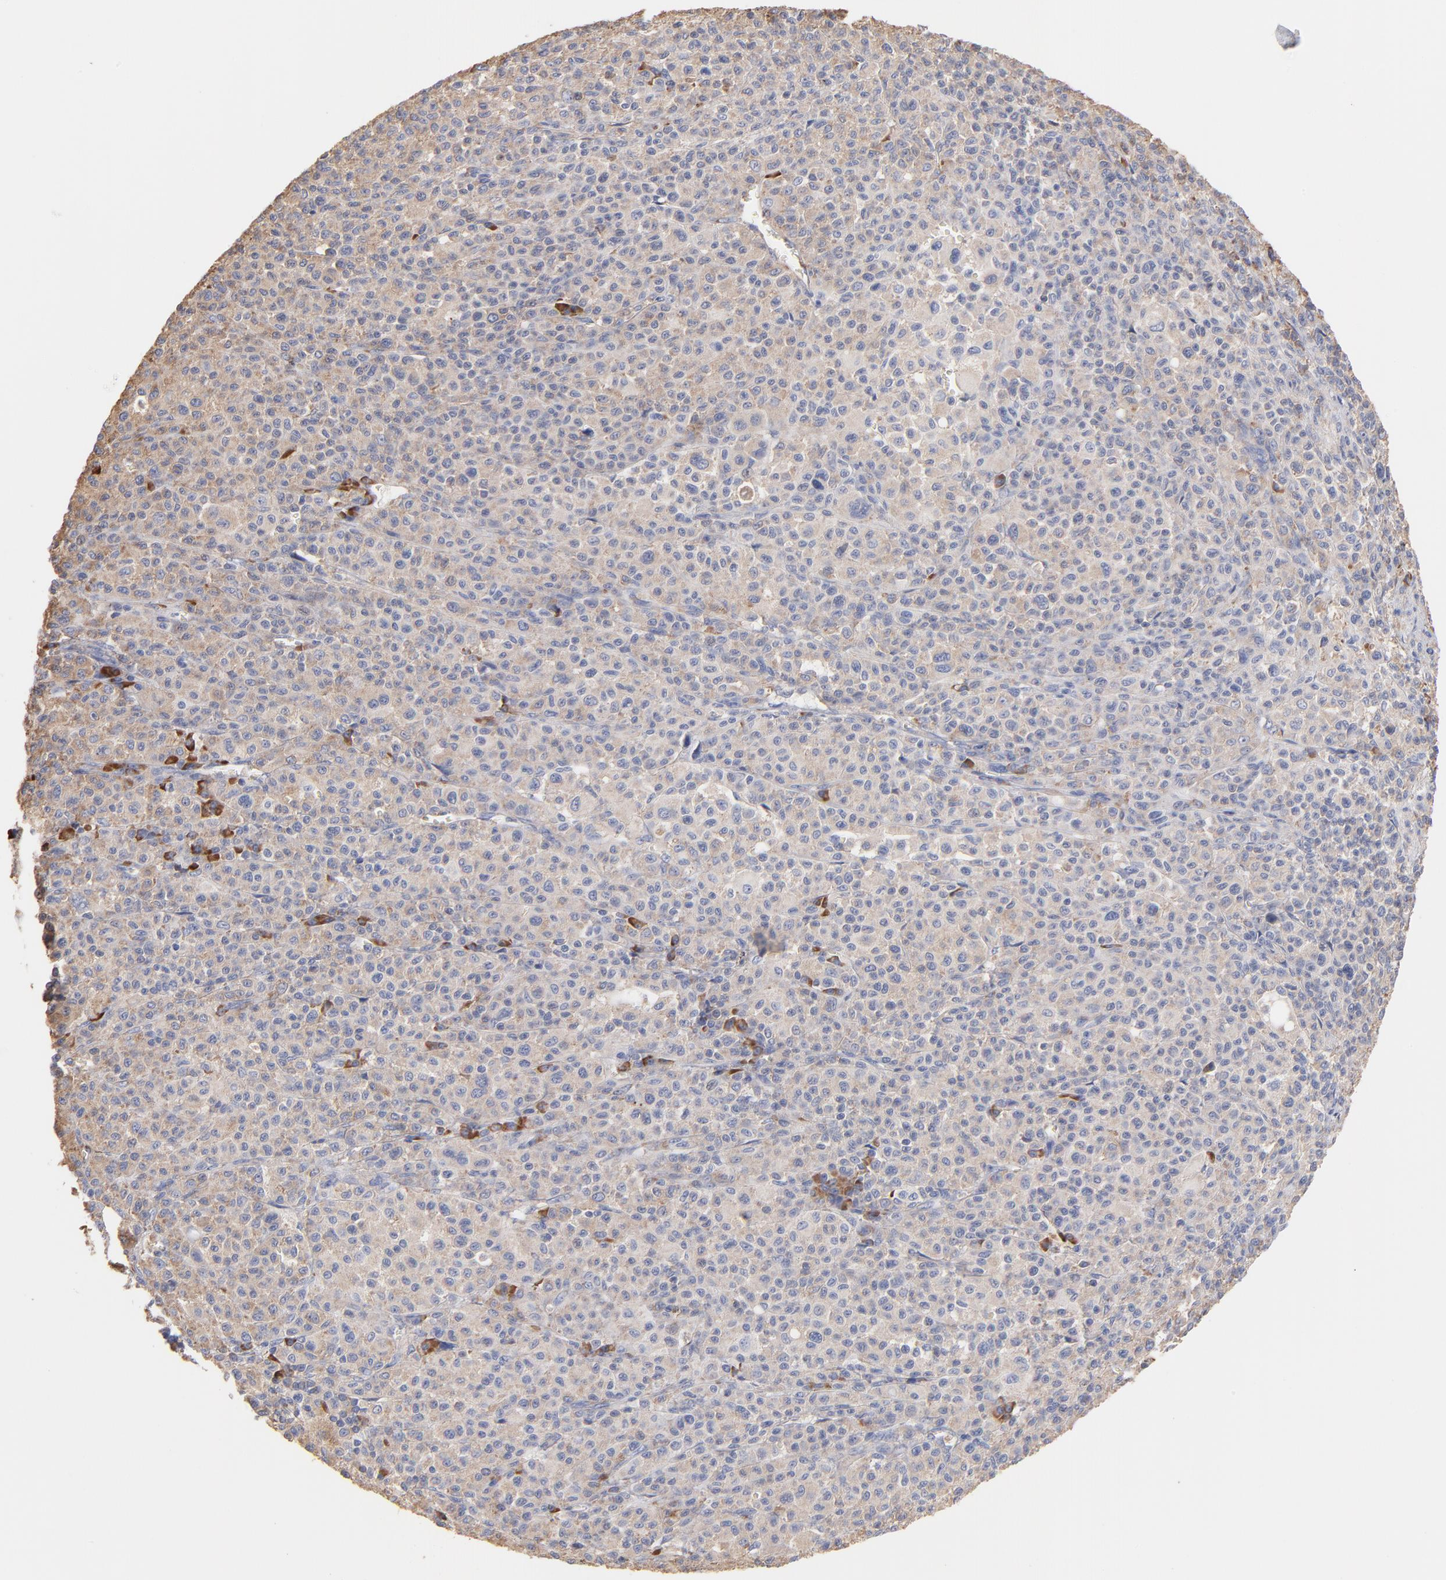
{"staining": {"intensity": "weak", "quantity": "<25%", "location": "cytoplasmic/membranous"}, "tissue": "melanoma", "cell_type": "Tumor cells", "image_type": "cancer", "snomed": [{"axis": "morphology", "description": "Malignant melanoma, Metastatic site"}, {"axis": "topography", "description": "Skin"}], "caption": "Immunohistochemical staining of melanoma demonstrates no significant staining in tumor cells.", "gene": "RPL9", "patient": {"sex": "female", "age": 74}}